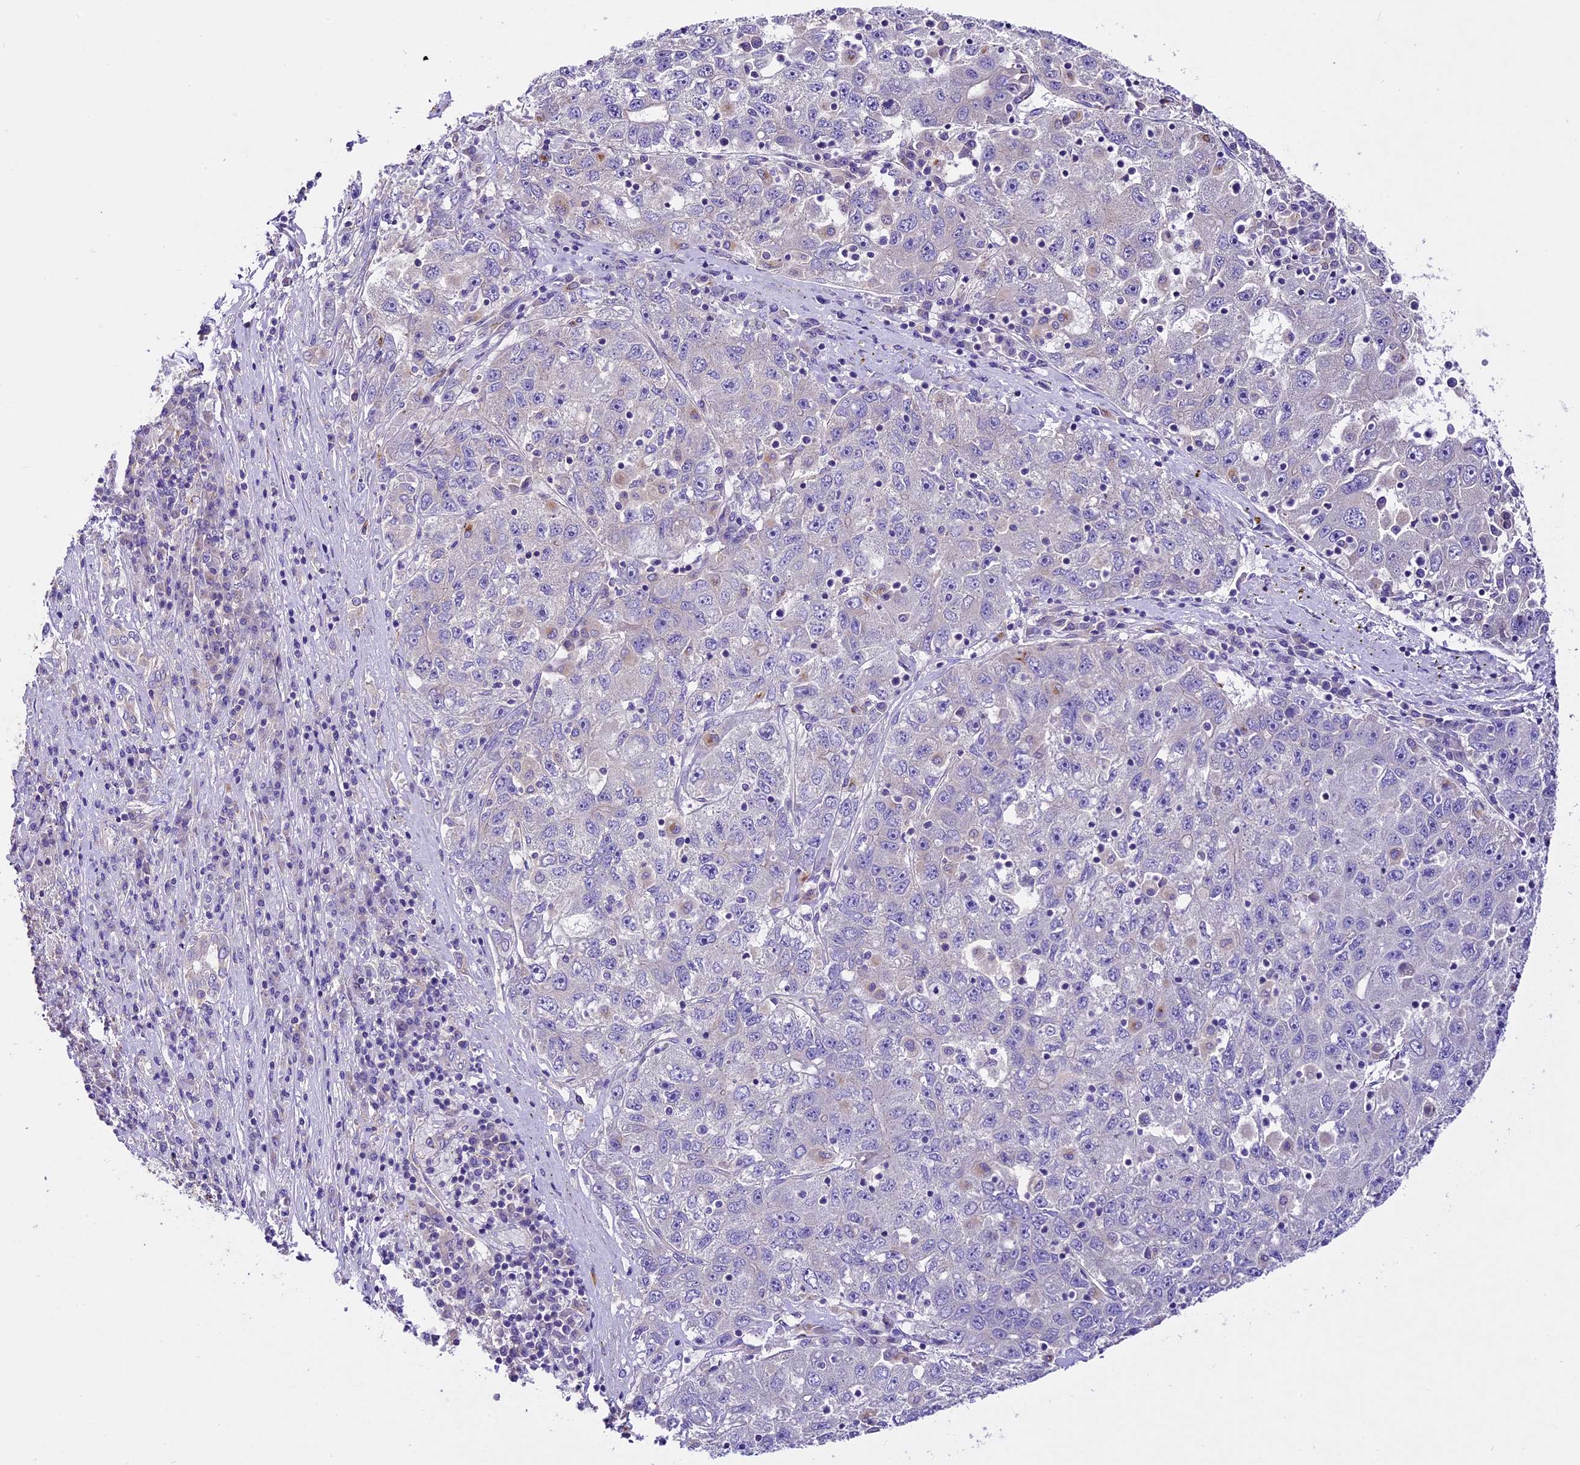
{"staining": {"intensity": "negative", "quantity": "none", "location": "none"}, "tissue": "liver cancer", "cell_type": "Tumor cells", "image_type": "cancer", "snomed": [{"axis": "morphology", "description": "Carcinoma, Hepatocellular, NOS"}, {"axis": "topography", "description": "Liver"}], "caption": "Immunohistochemistry (IHC) of liver hepatocellular carcinoma displays no staining in tumor cells.", "gene": "PEMT", "patient": {"sex": "male", "age": 49}}